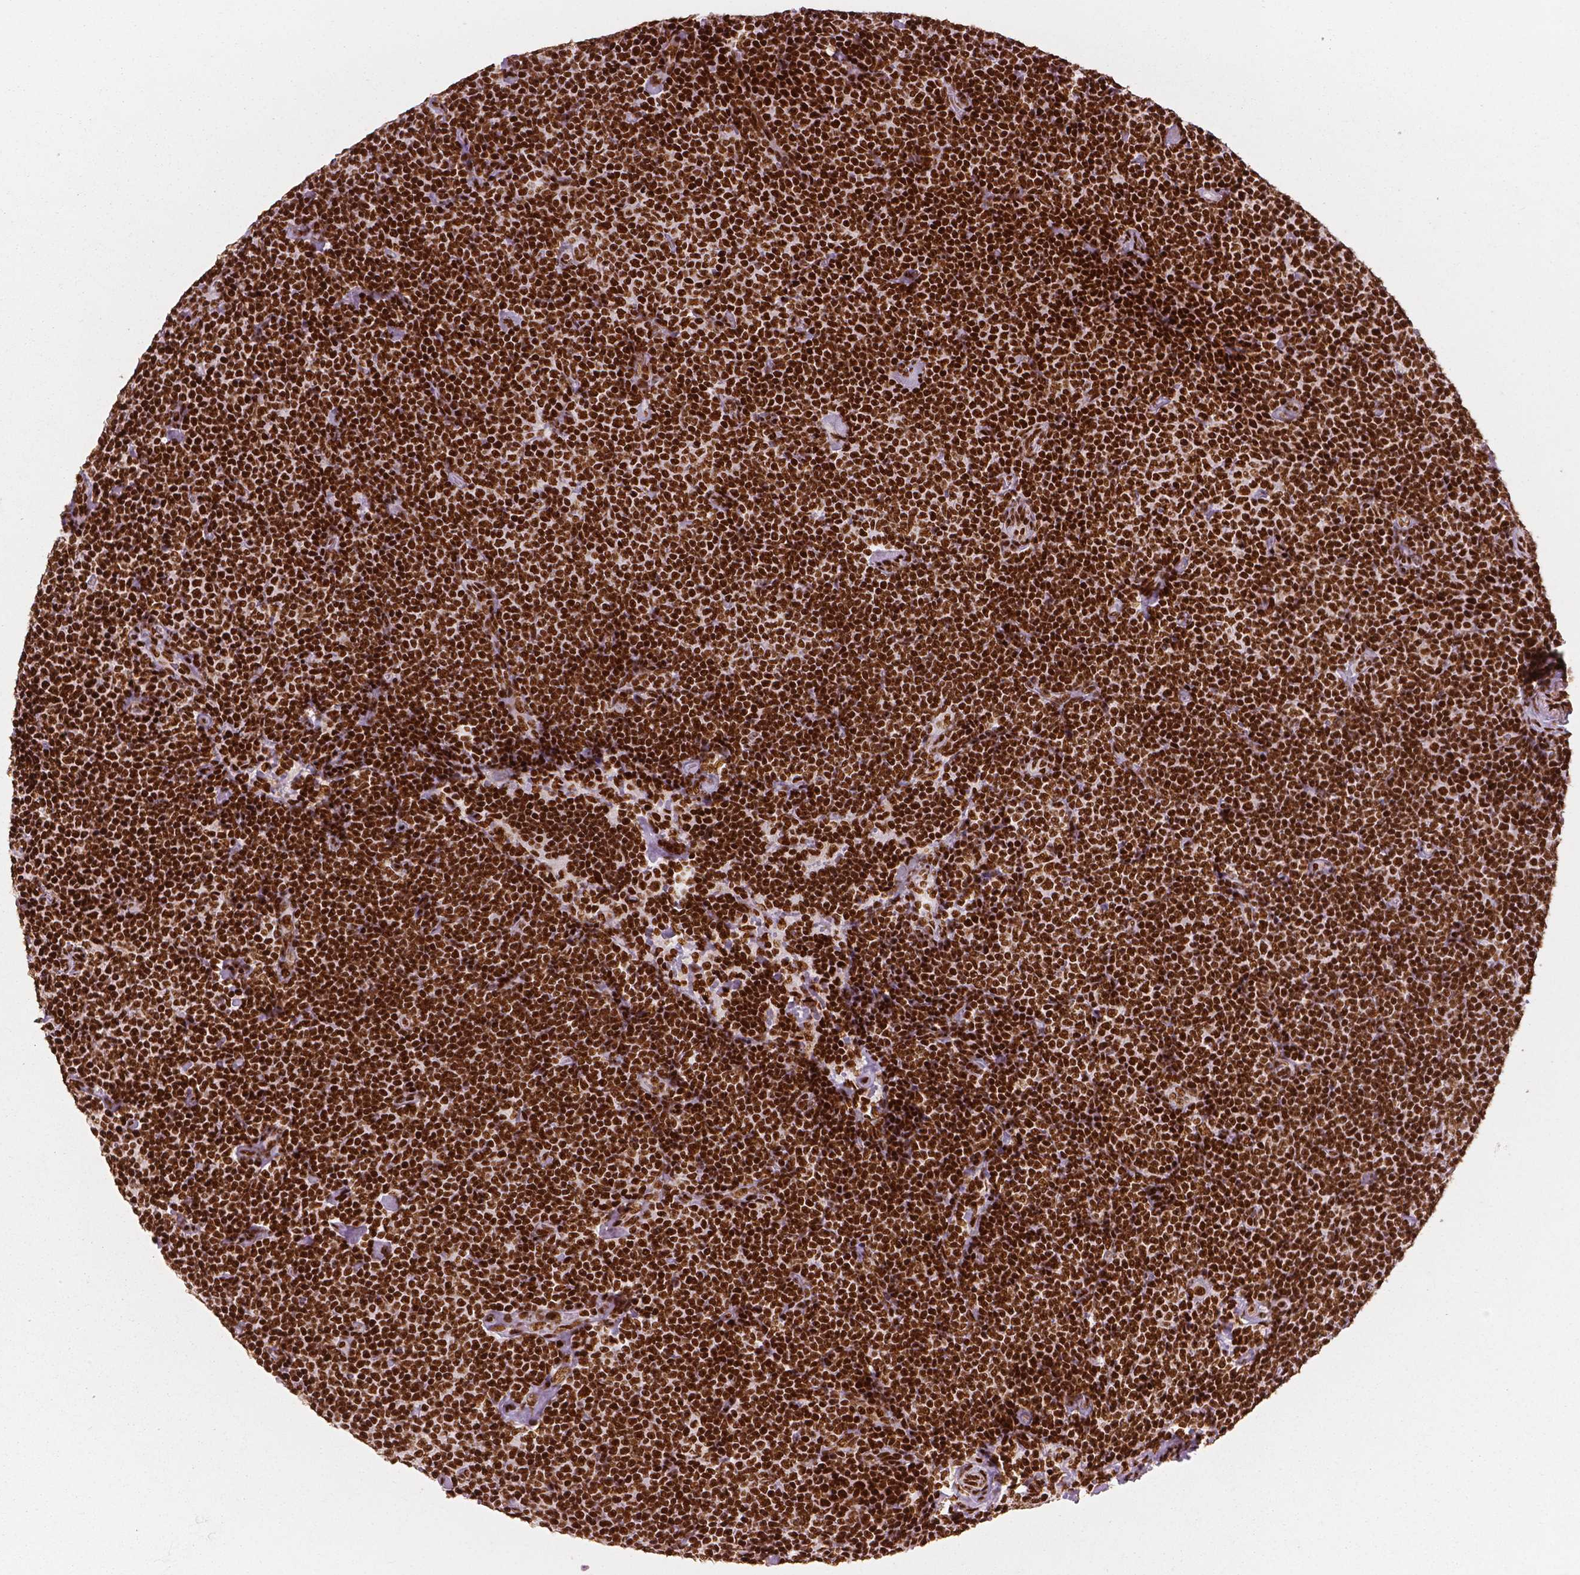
{"staining": {"intensity": "strong", "quantity": ">75%", "location": "nuclear"}, "tissue": "lymphoma", "cell_type": "Tumor cells", "image_type": "cancer", "snomed": [{"axis": "morphology", "description": "Malignant lymphoma, non-Hodgkin's type, Low grade"}, {"axis": "topography", "description": "Lymph node"}], "caption": "Tumor cells reveal high levels of strong nuclear positivity in approximately >75% of cells in human malignant lymphoma, non-Hodgkin's type (low-grade).", "gene": "BRD4", "patient": {"sex": "male", "age": 81}}